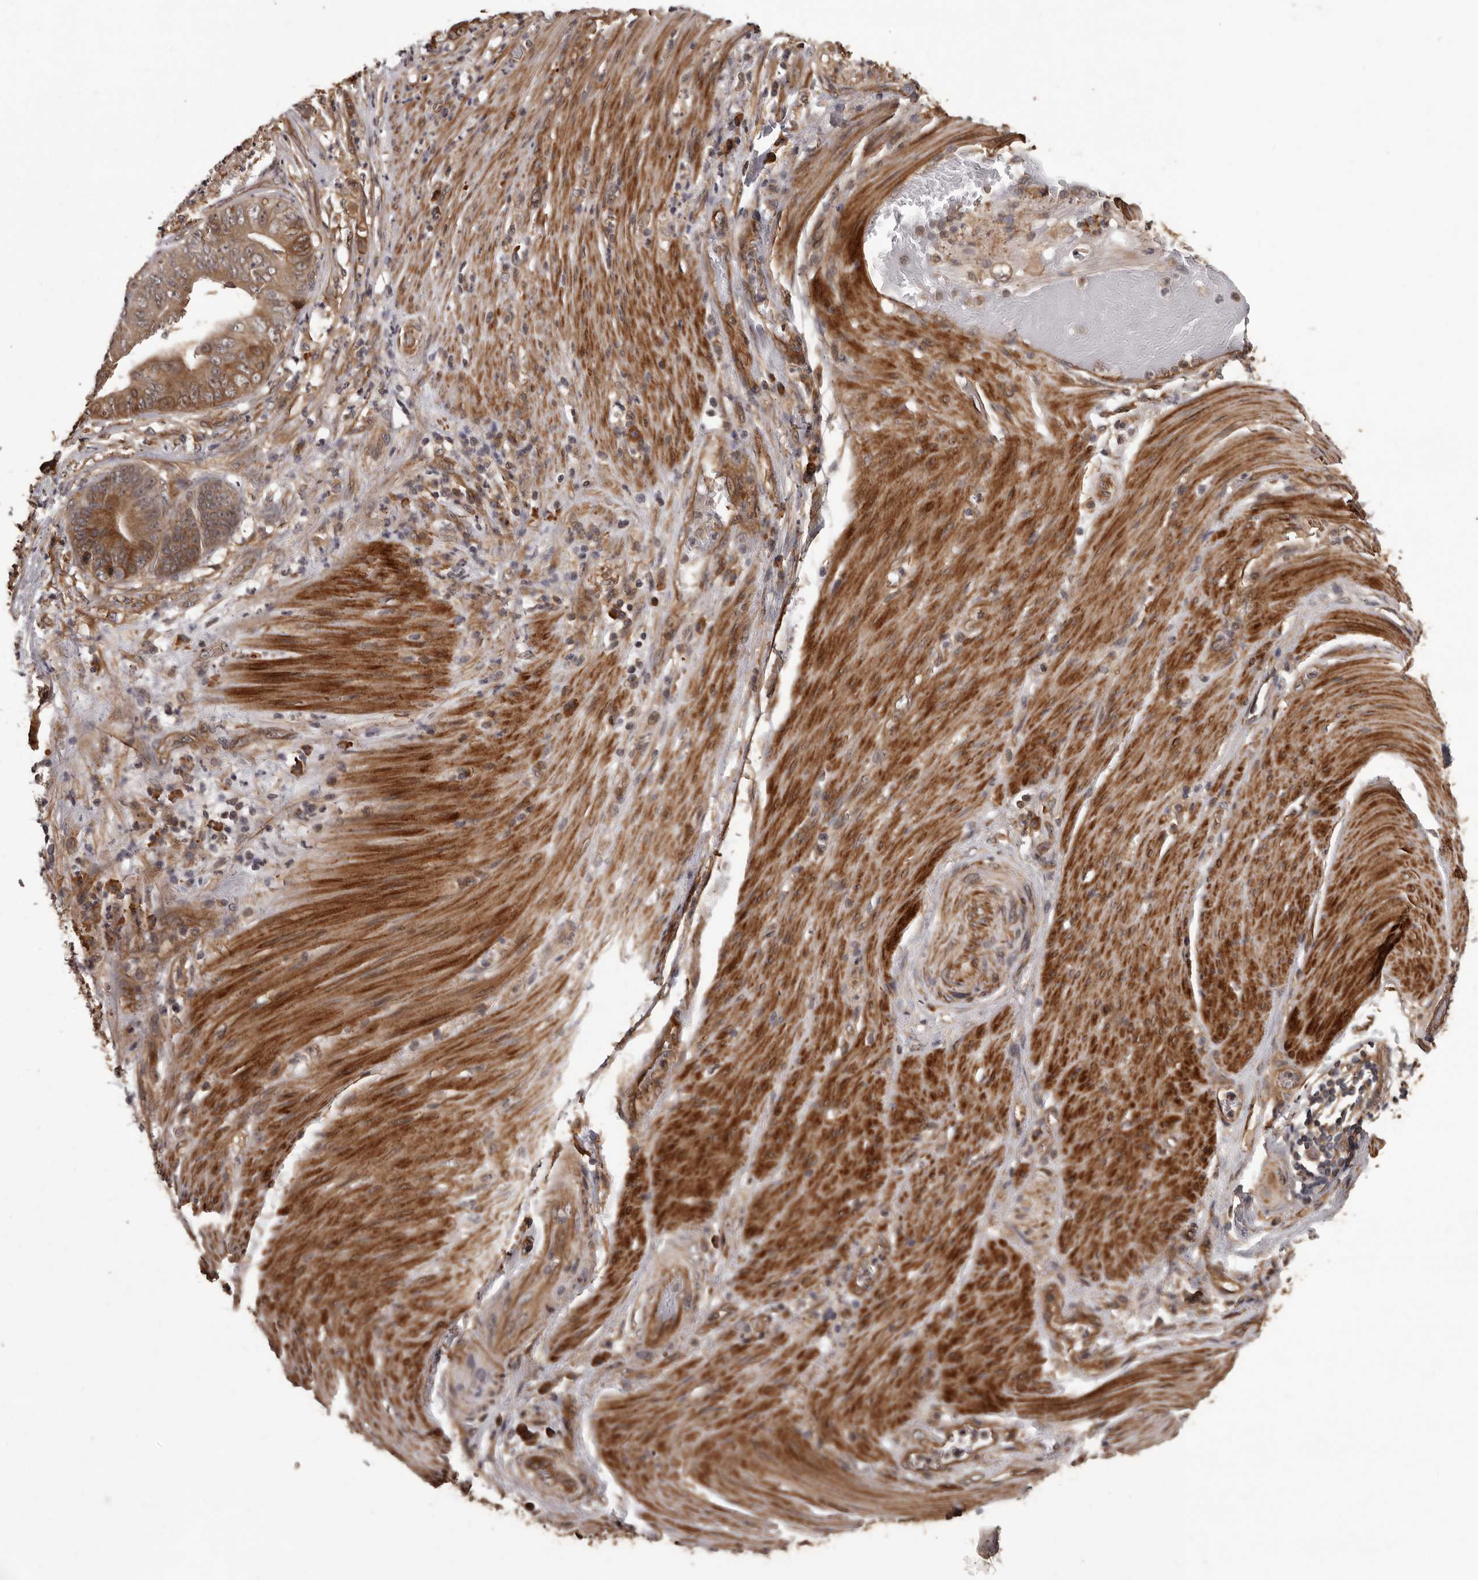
{"staining": {"intensity": "moderate", "quantity": ">75%", "location": "cytoplasmic/membranous"}, "tissue": "stomach cancer", "cell_type": "Tumor cells", "image_type": "cancer", "snomed": [{"axis": "morphology", "description": "Adenocarcinoma, NOS"}, {"axis": "topography", "description": "Stomach"}], "caption": "Protein expression analysis of stomach cancer reveals moderate cytoplasmic/membranous expression in about >75% of tumor cells.", "gene": "SLITRK6", "patient": {"sex": "female", "age": 73}}